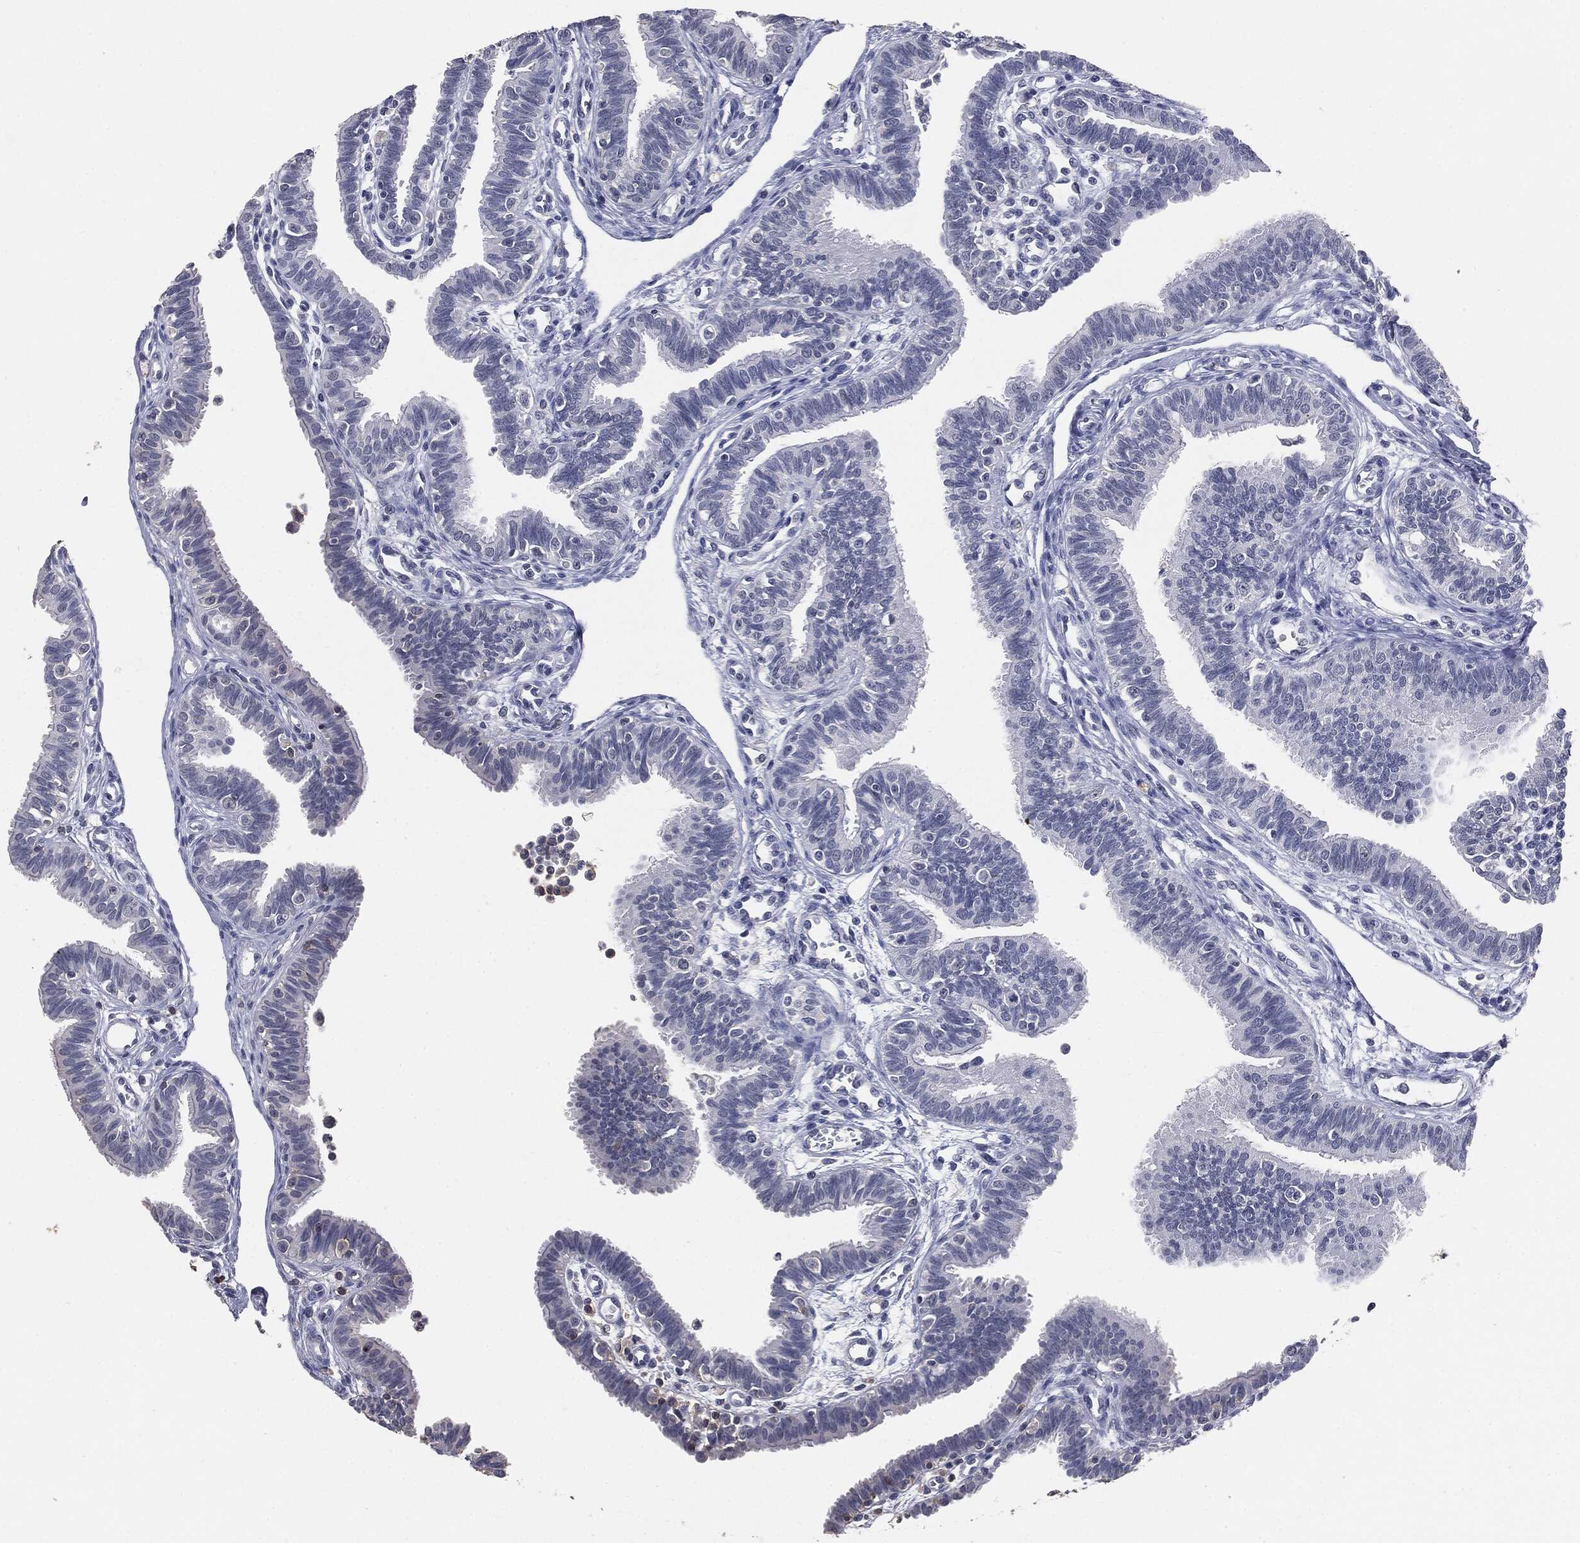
{"staining": {"intensity": "negative", "quantity": "none", "location": "none"}, "tissue": "fallopian tube", "cell_type": "Glandular cells", "image_type": "normal", "snomed": [{"axis": "morphology", "description": "Normal tissue, NOS"}, {"axis": "topography", "description": "Fallopian tube"}], "caption": "Immunohistochemistry of normal human fallopian tube displays no positivity in glandular cells. (Stains: DAB (3,3'-diaminobenzidine) immunohistochemistry (IHC) with hematoxylin counter stain, Microscopy: brightfield microscopy at high magnification).", "gene": "SLC2A2", "patient": {"sex": "female", "age": 36}}